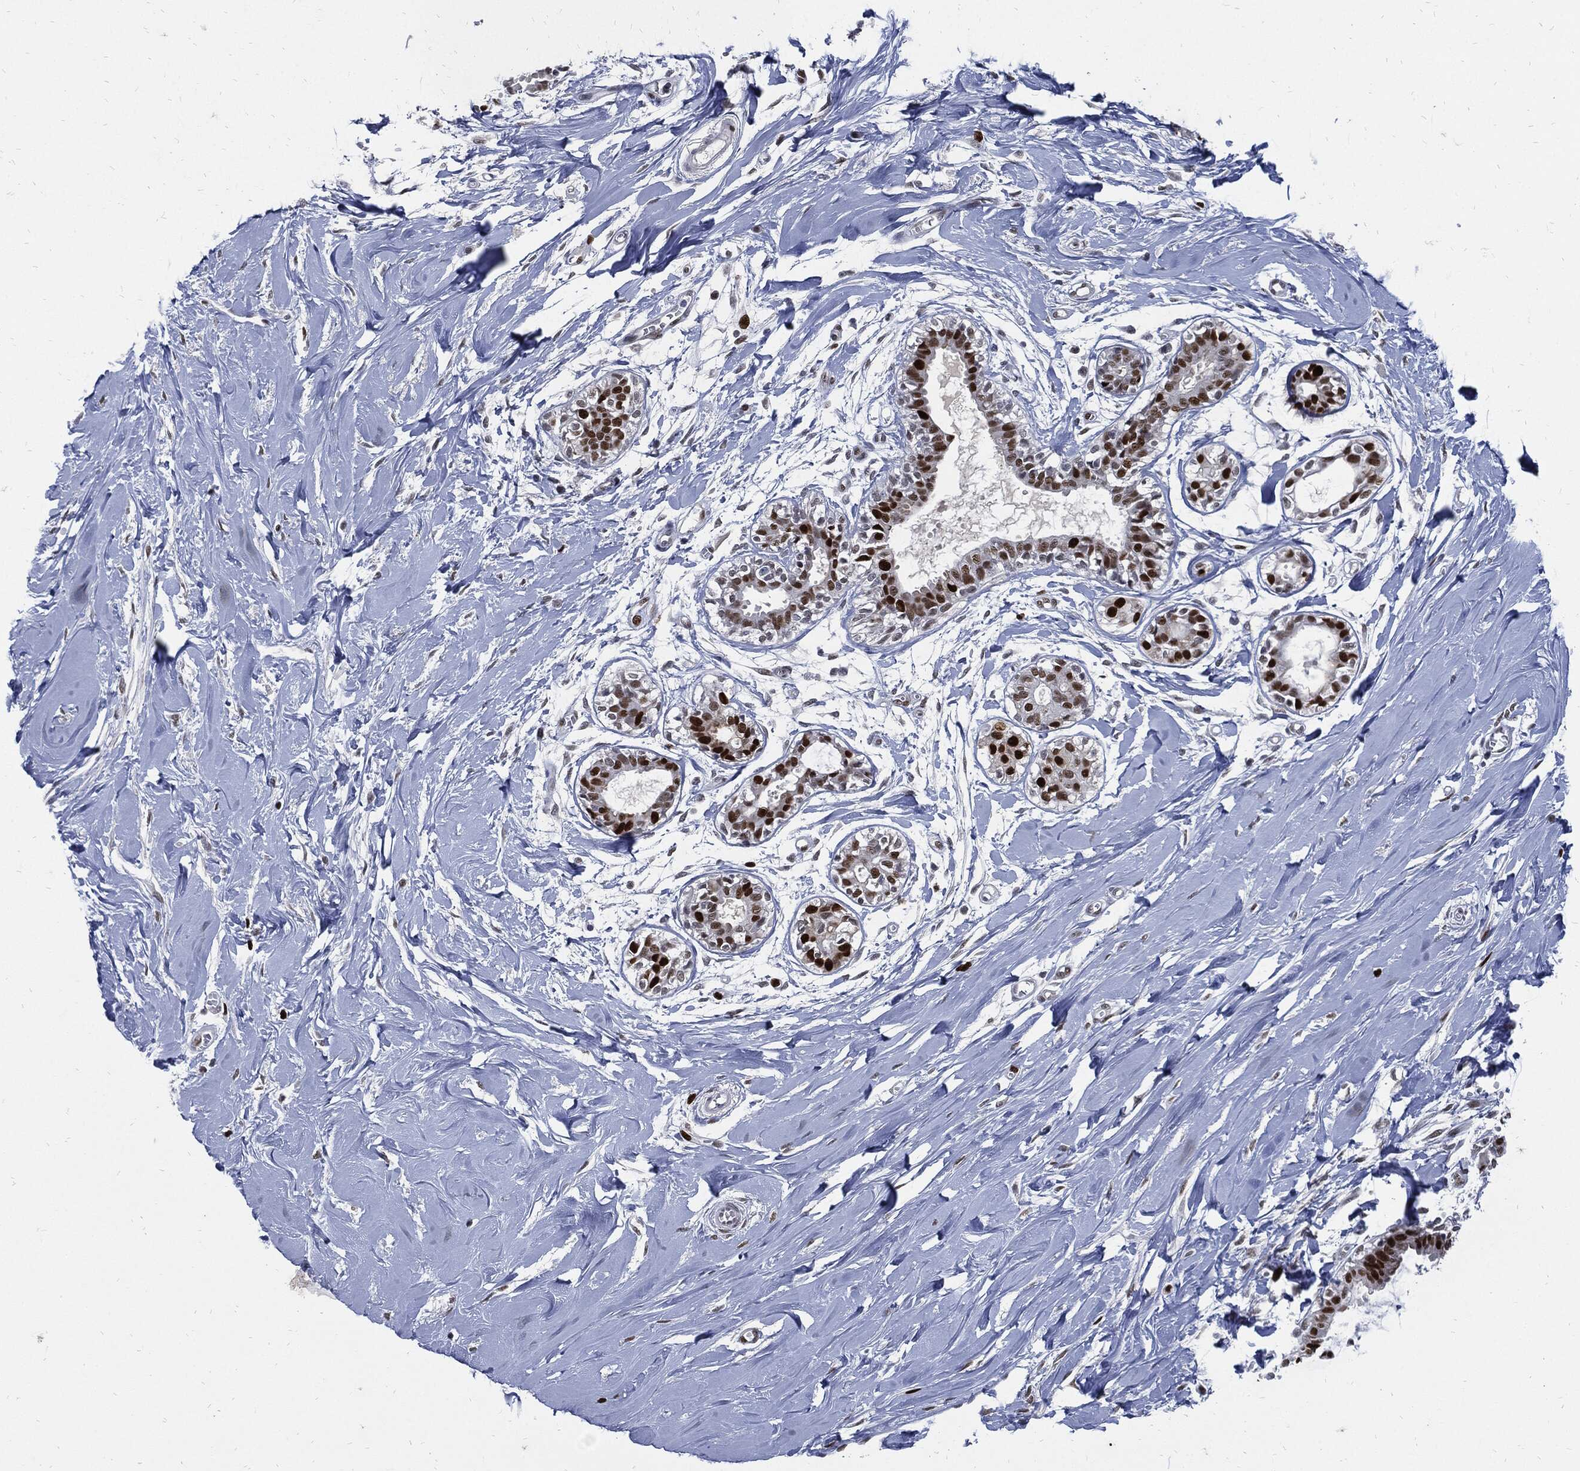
{"staining": {"intensity": "negative", "quantity": "none", "location": "none"}, "tissue": "soft tissue", "cell_type": "Fibroblasts", "image_type": "normal", "snomed": [{"axis": "morphology", "description": "Normal tissue, NOS"}, {"axis": "topography", "description": "Breast"}], "caption": "DAB immunohistochemical staining of normal human soft tissue shows no significant expression in fibroblasts.", "gene": "NBN", "patient": {"sex": "female", "age": 49}}